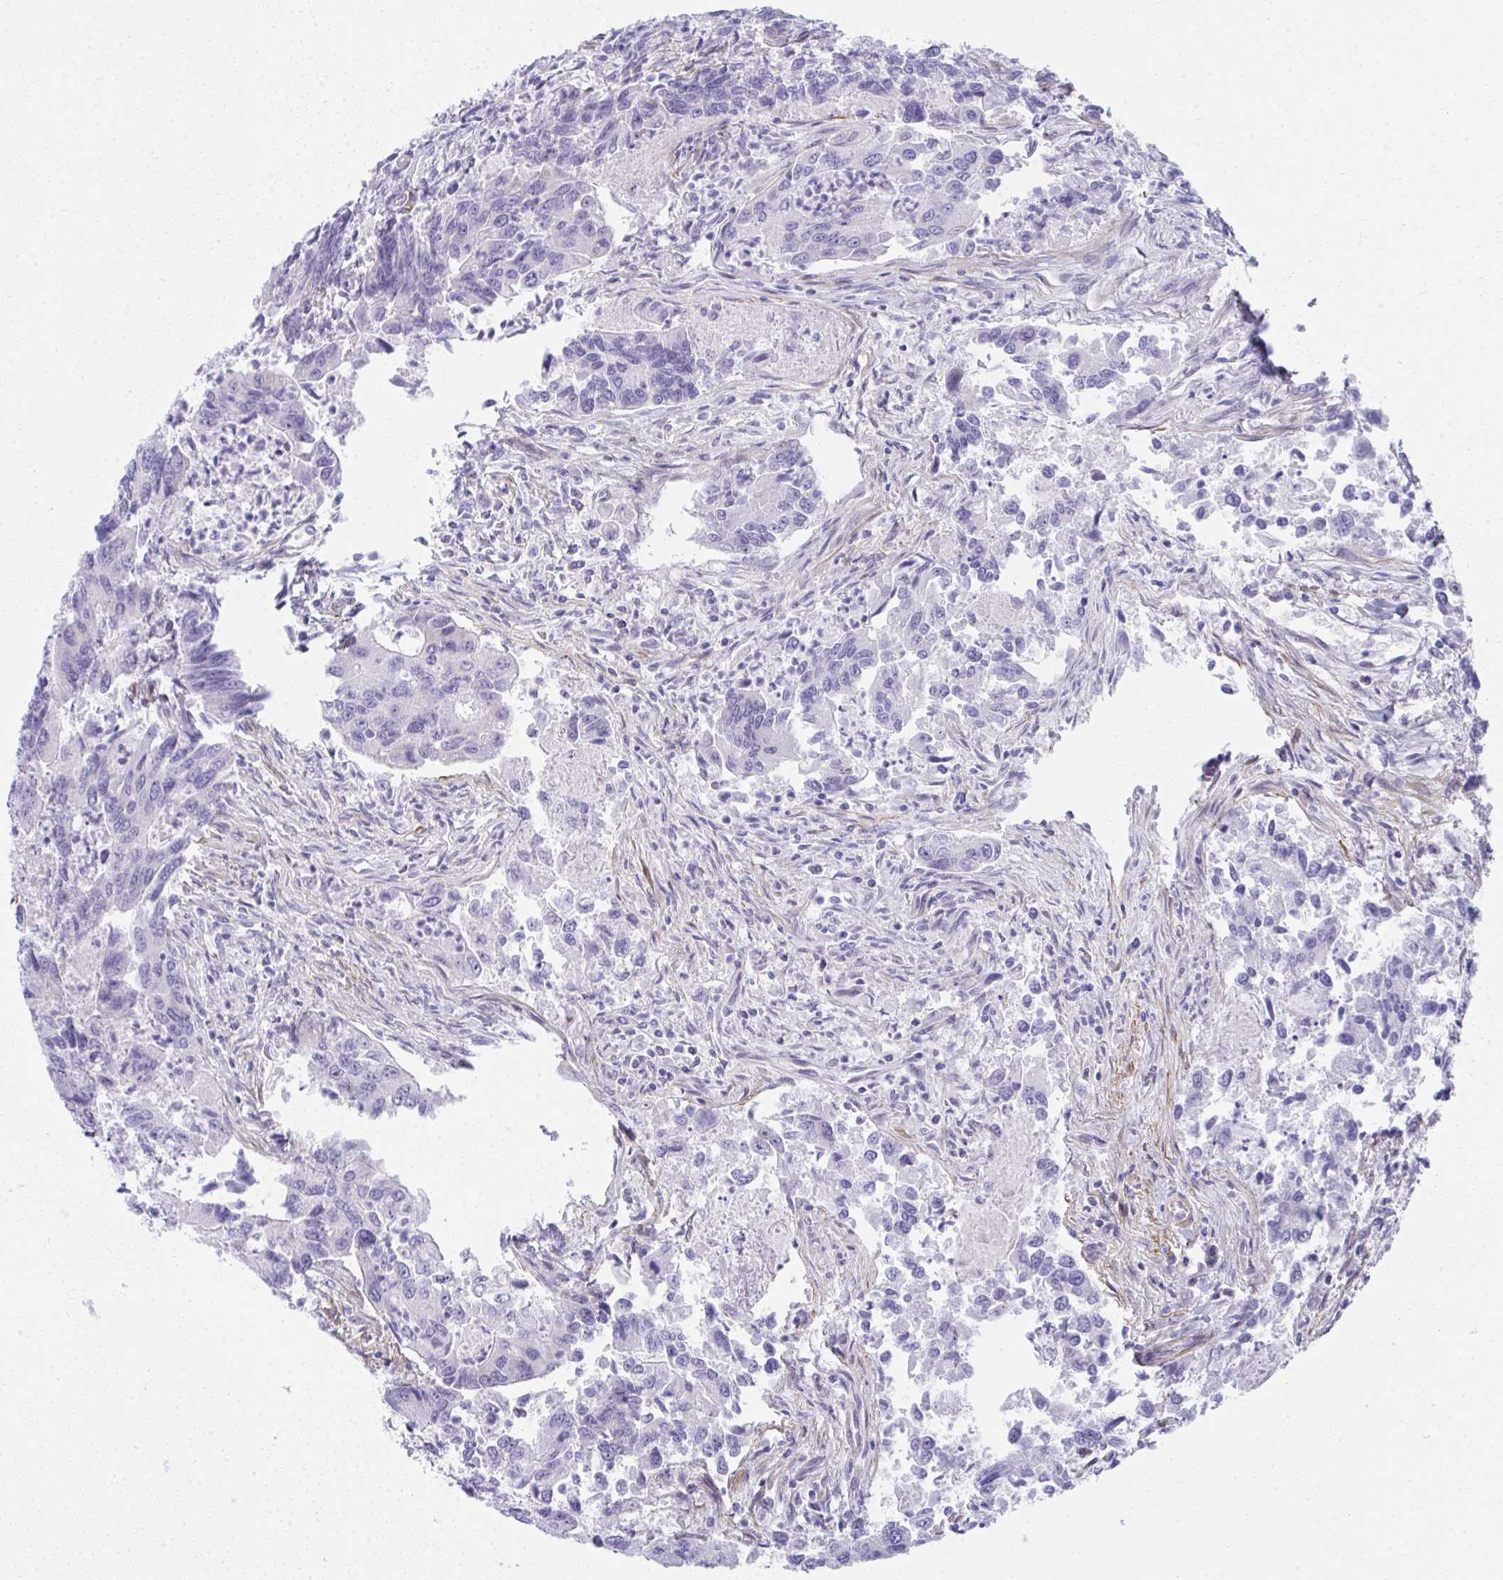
{"staining": {"intensity": "negative", "quantity": "none", "location": "none"}, "tissue": "colorectal cancer", "cell_type": "Tumor cells", "image_type": "cancer", "snomed": [{"axis": "morphology", "description": "Adenocarcinoma, NOS"}, {"axis": "topography", "description": "Colon"}], "caption": "Immunohistochemistry (IHC) micrograph of human colorectal cancer stained for a protein (brown), which reveals no staining in tumor cells.", "gene": "PUS7L", "patient": {"sex": "female", "age": 67}}